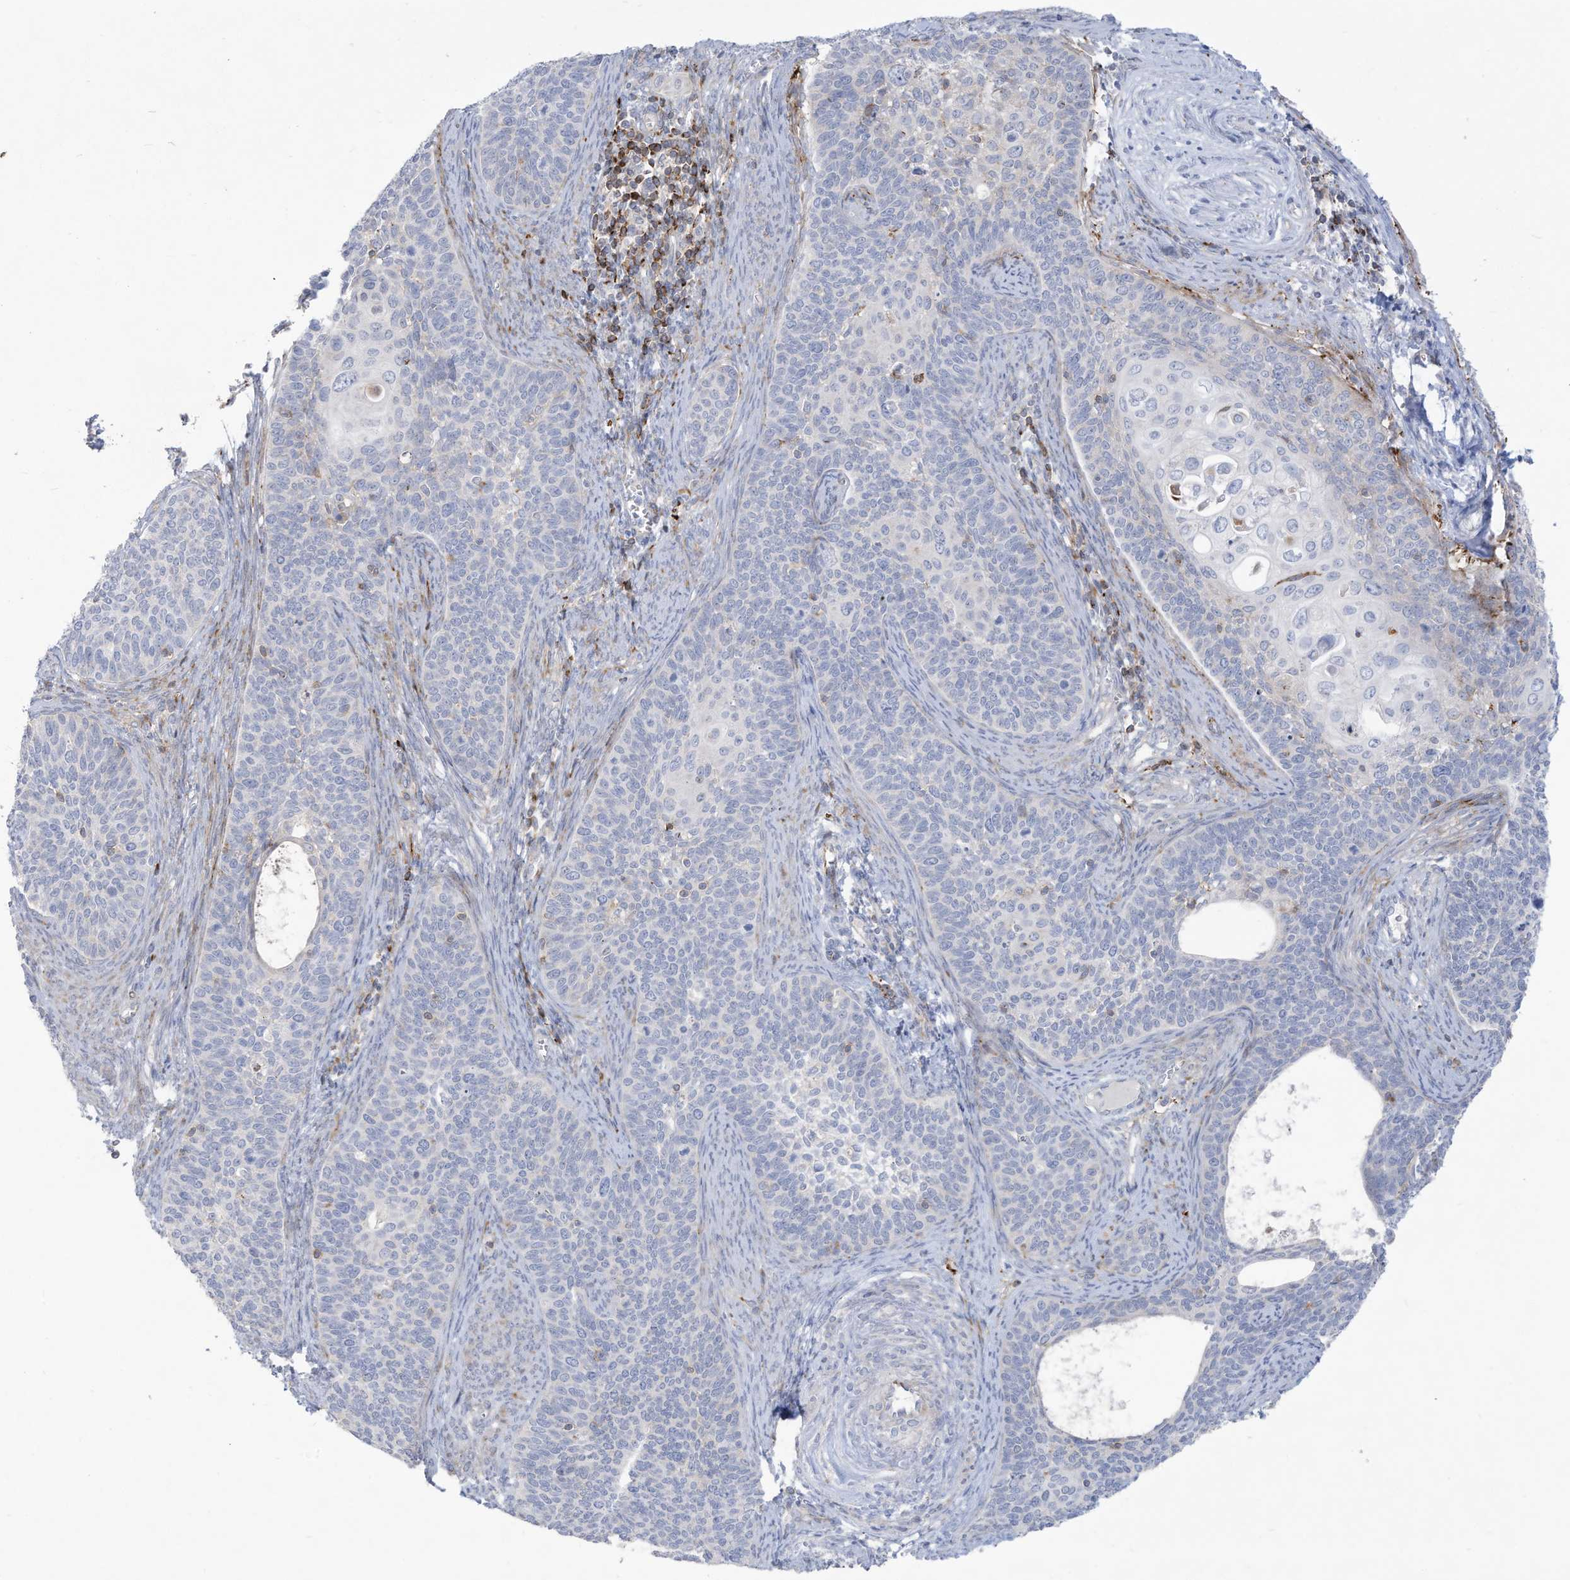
{"staining": {"intensity": "moderate", "quantity": "<25%", "location": "cytoplasmic/membranous"}, "tissue": "cervical cancer", "cell_type": "Tumor cells", "image_type": "cancer", "snomed": [{"axis": "morphology", "description": "Squamous cell carcinoma, NOS"}, {"axis": "topography", "description": "Cervix"}], "caption": "Protein expression analysis of human cervical squamous cell carcinoma reveals moderate cytoplasmic/membranous staining in about <25% of tumor cells. The protein is shown in brown color, while the nuclei are stained blue.", "gene": "THNSL2", "patient": {"sex": "female", "age": 33}}